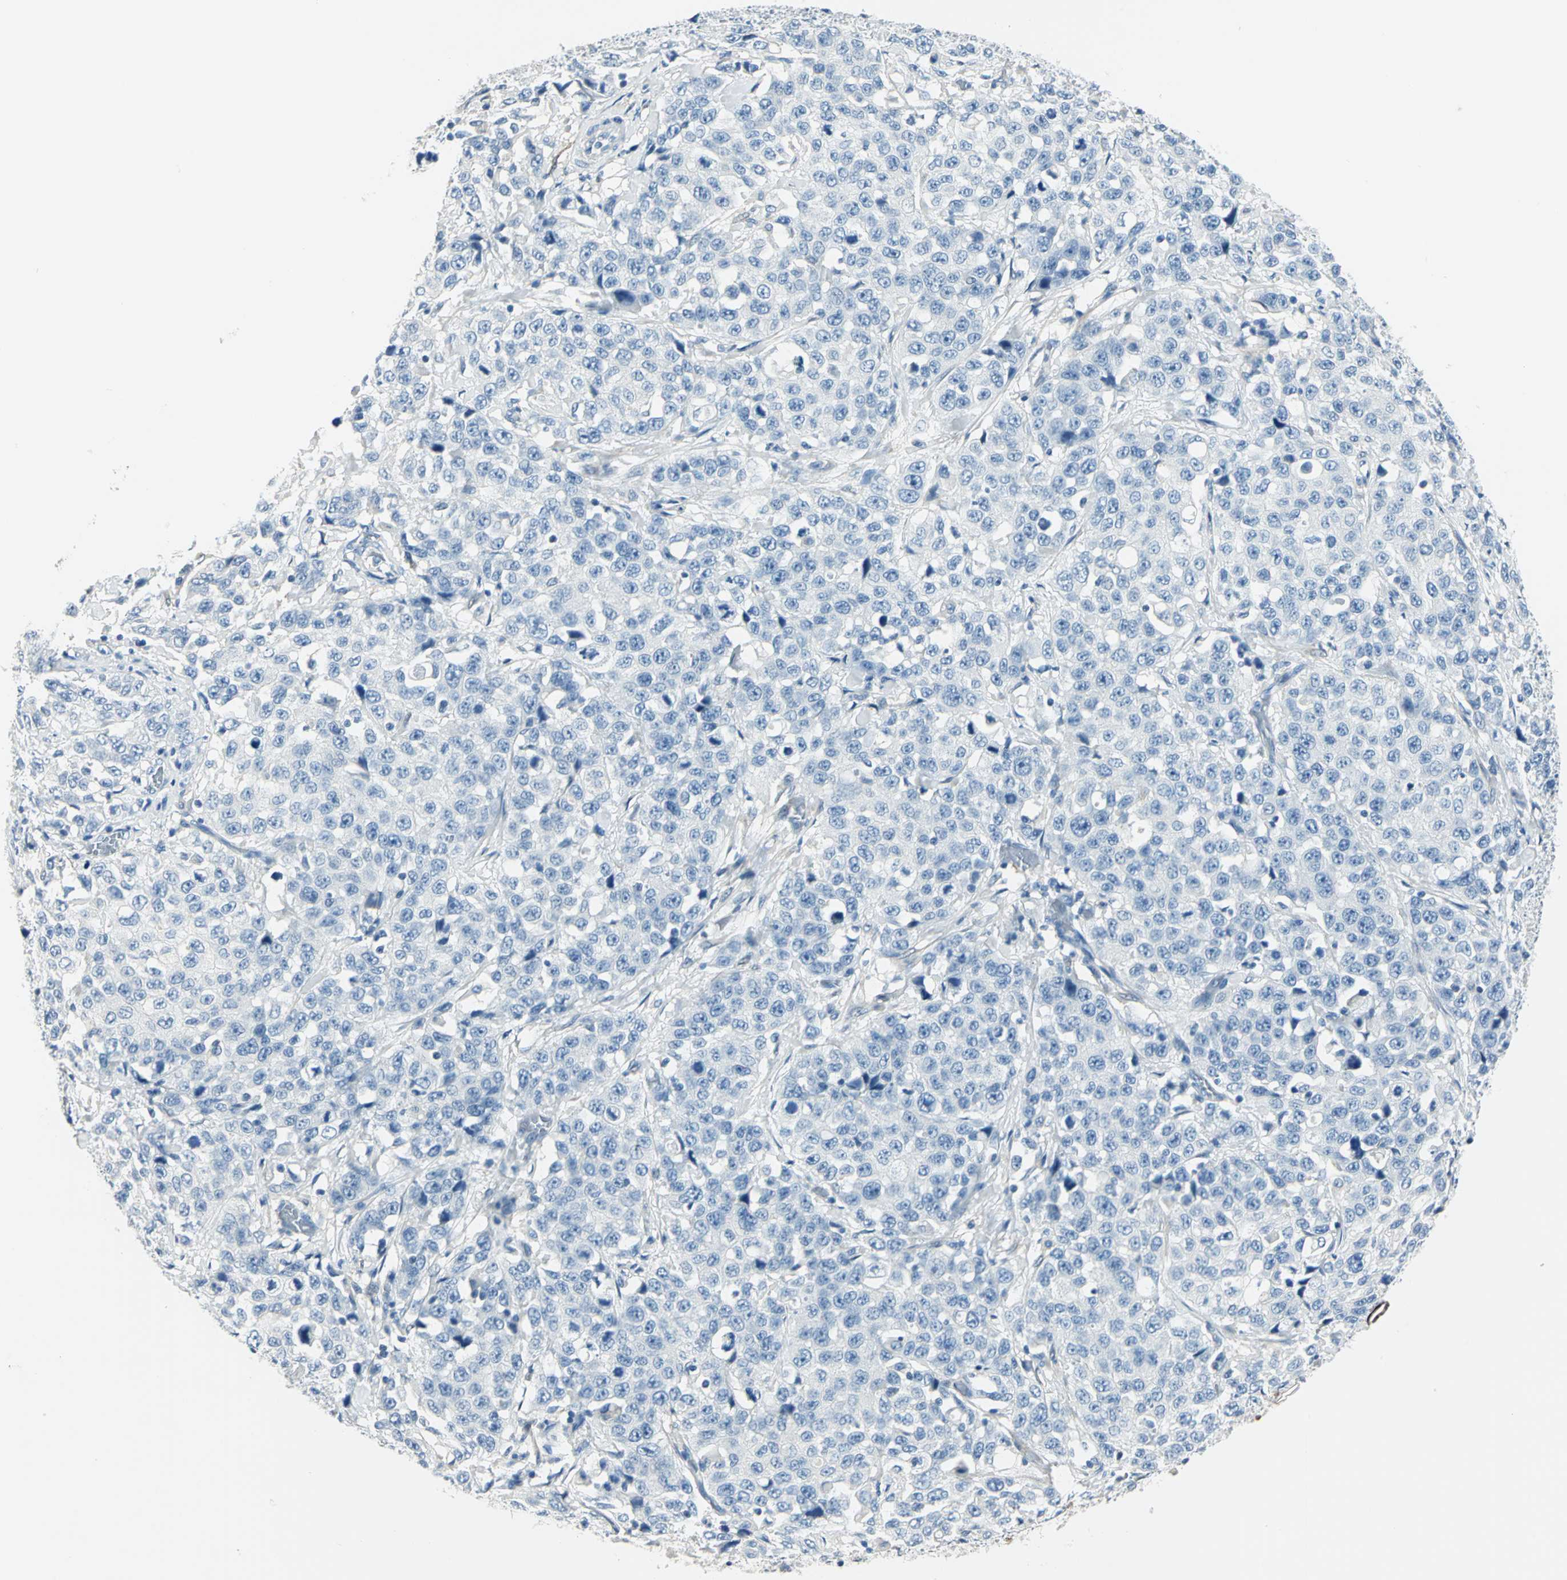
{"staining": {"intensity": "negative", "quantity": "none", "location": "none"}, "tissue": "stomach cancer", "cell_type": "Tumor cells", "image_type": "cancer", "snomed": [{"axis": "morphology", "description": "Normal tissue, NOS"}, {"axis": "morphology", "description": "Adenocarcinoma, NOS"}, {"axis": "topography", "description": "Stomach"}], "caption": "Immunohistochemistry (IHC) of human stomach cancer shows no staining in tumor cells. (DAB IHC visualized using brightfield microscopy, high magnification).", "gene": "UCHL1", "patient": {"sex": "male", "age": 48}}